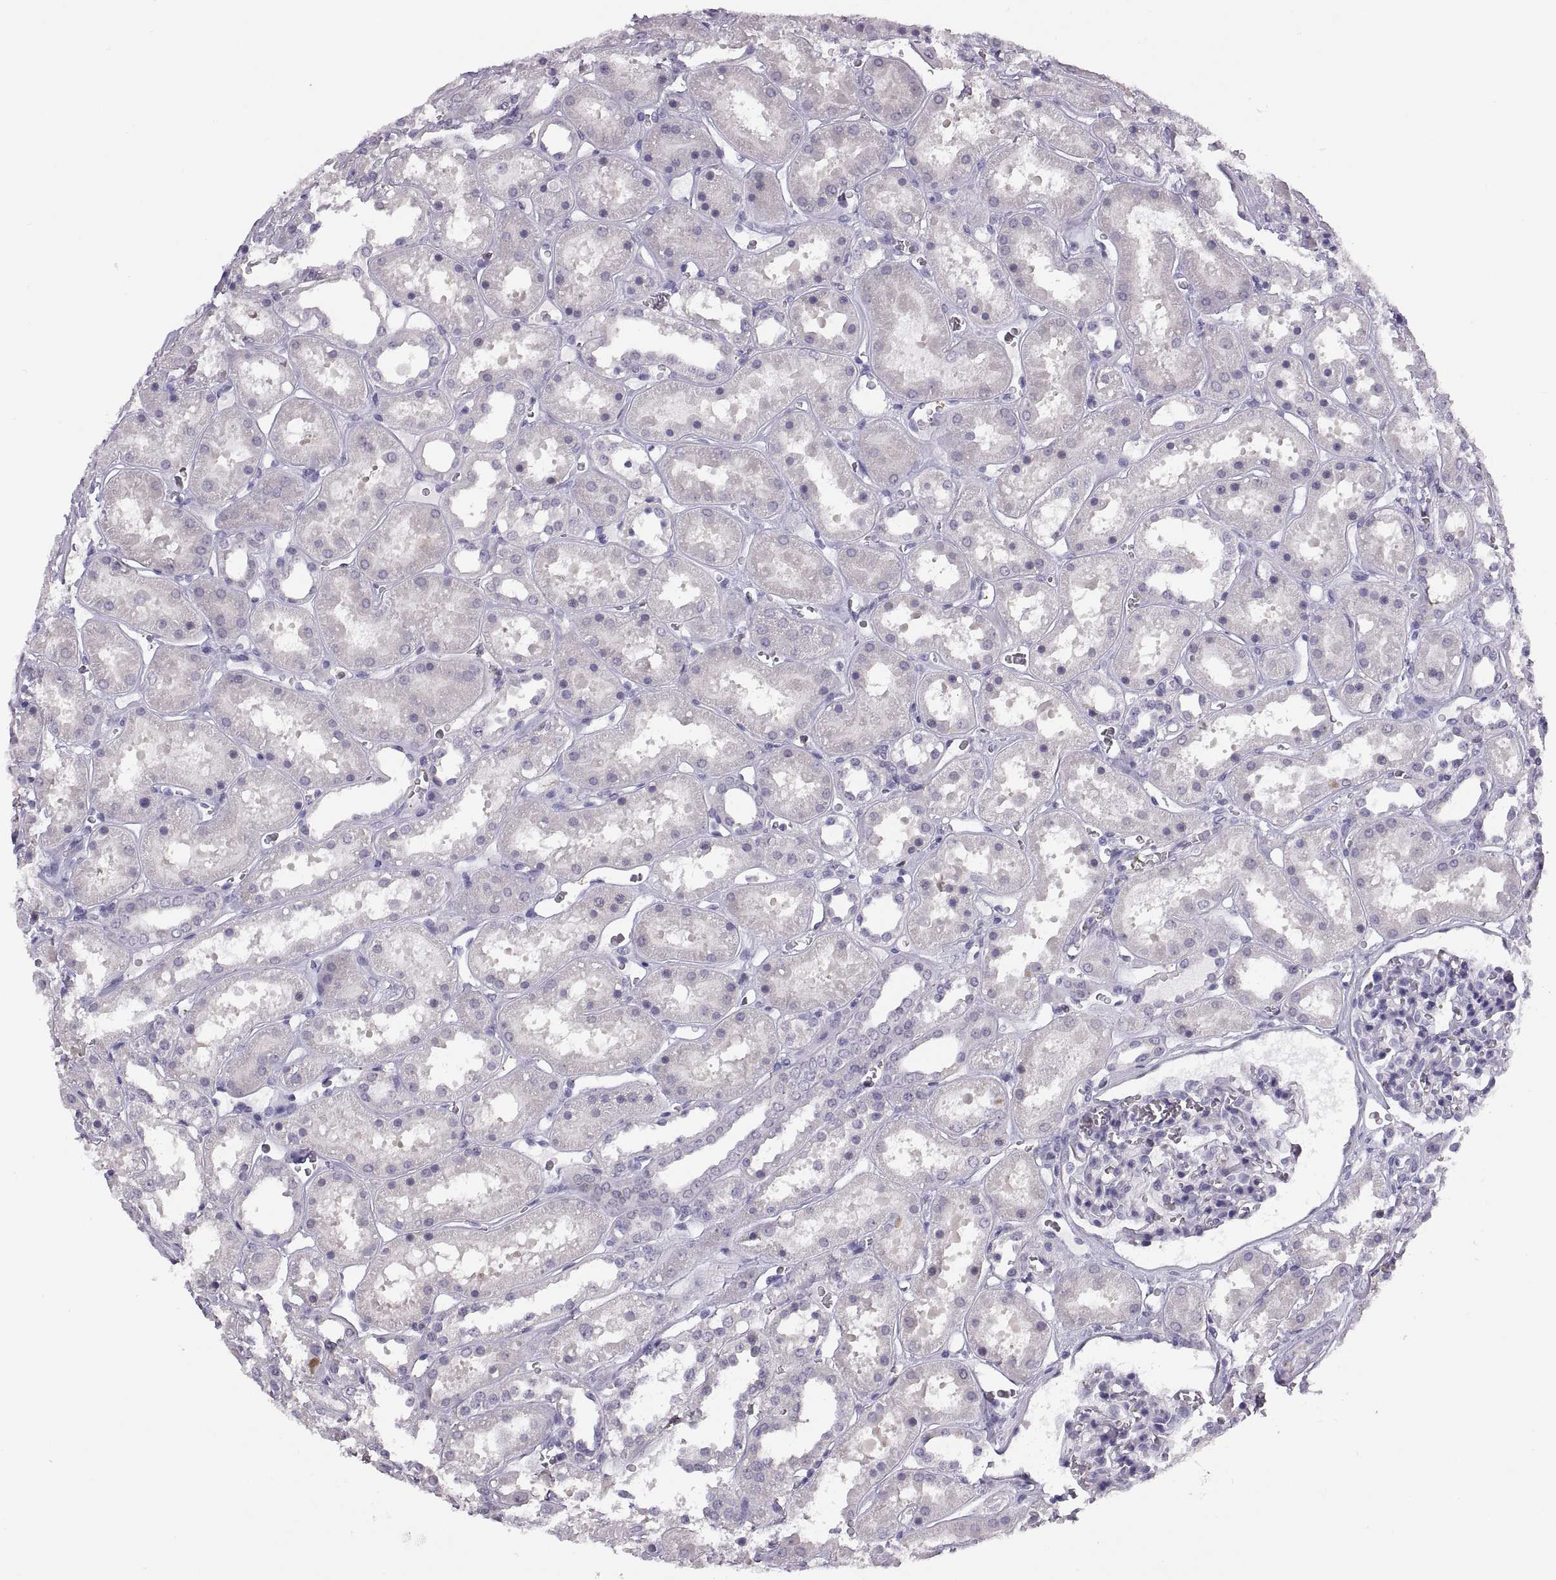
{"staining": {"intensity": "negative", "quantity": "none", "location": "none"}, "tissue": "kidney", "cell_type": "Cells in glomeruli", "image_type": "normal", "snomed": [{"axis": "morphology", "description": "Normal tissue, NOS"}, {"axis": "topography", "description": "Kidney"}], "caption": "Immunohistochemical staining of normal human kidney reveals no significant expression in cells in glomeruli. Brightfield microscopy of IHC stained with DAB (brown) and hematoxylin (blue), captured at high magnification.", "gene": "TTC21A", "patient": {"sex": "female", "age": 41}}